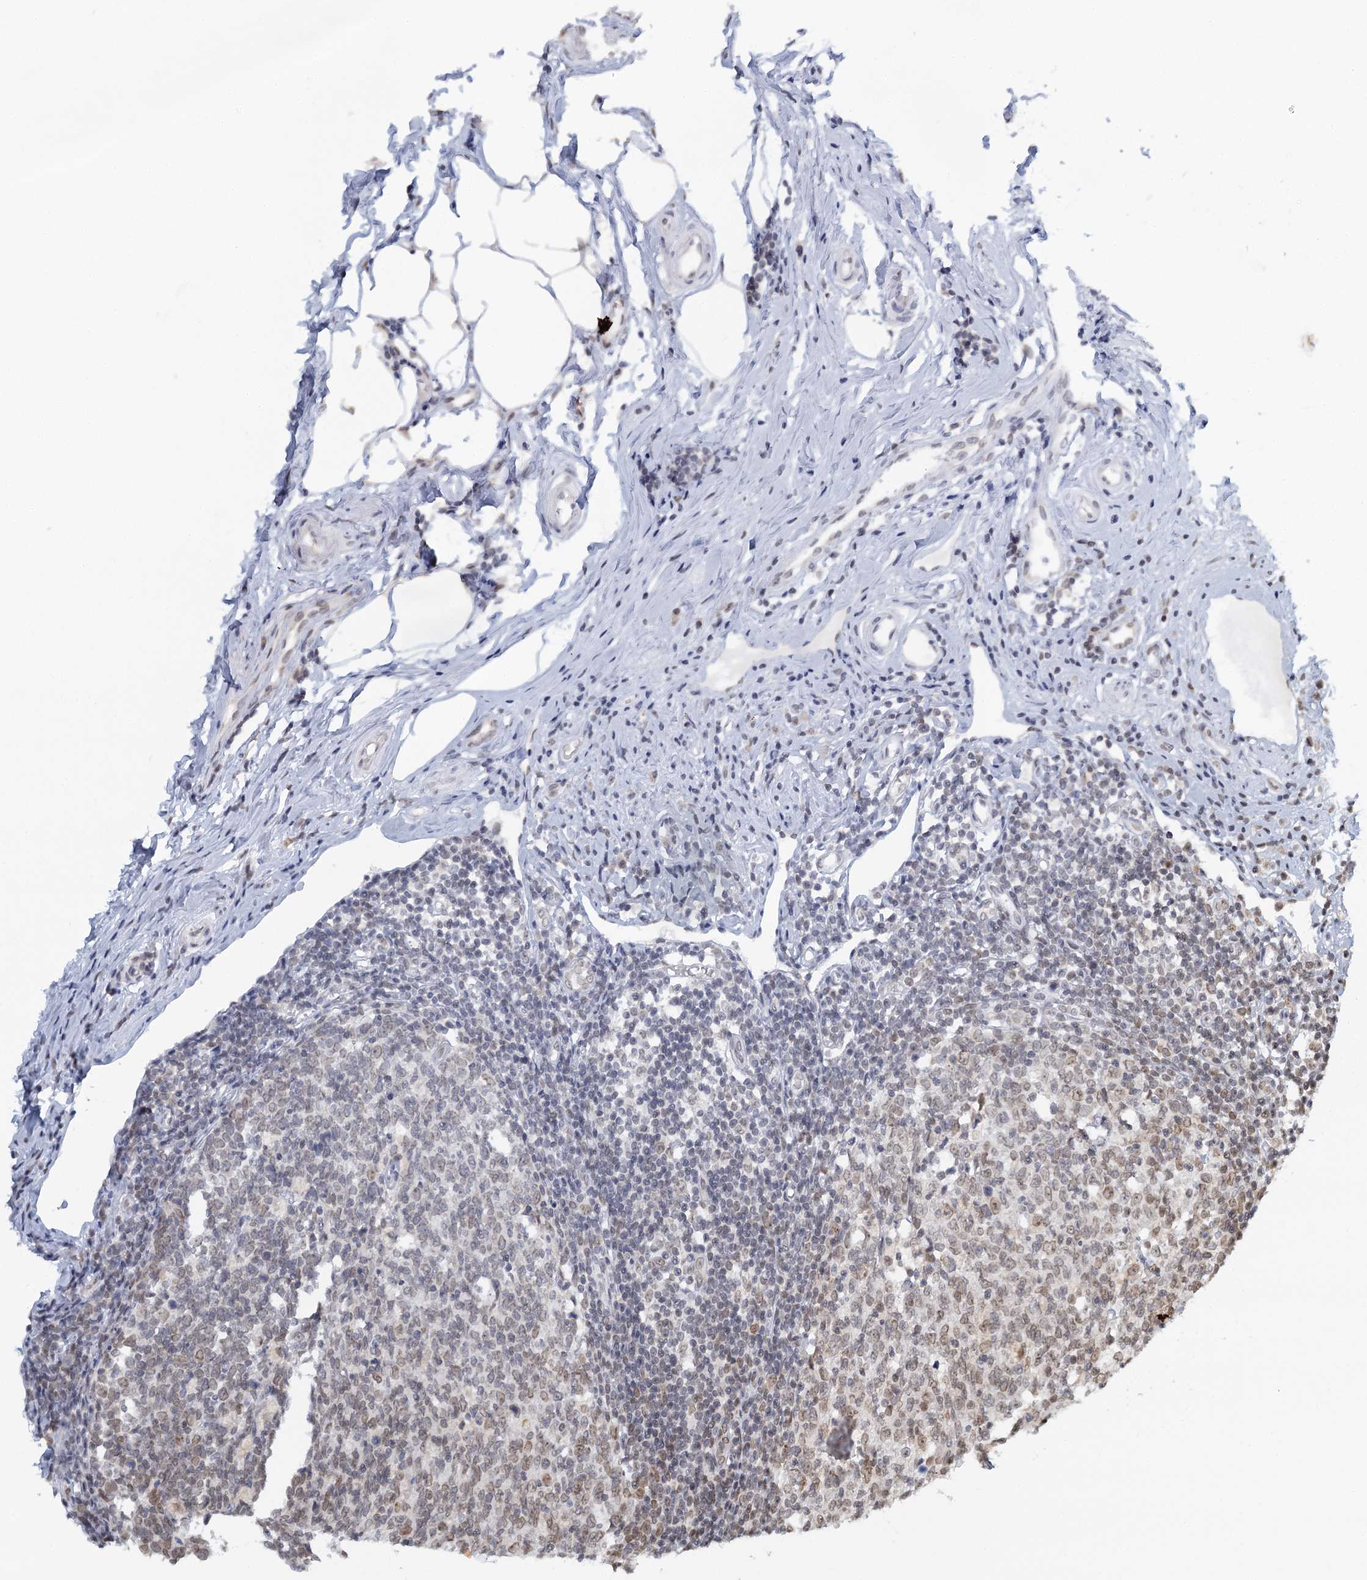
{"staining": {"intensity": "weak", "quantity": ">75%", "location": "nuclear"}, "tissue": "appendix", "cell_type": "Glandular cells", "image_type": "normal", "snomed": [{"axis": "morphology", "description": "Normal tissue, NOS"}, {"axis": "topography", "description": "Appendix"}], "caption": "Immunohistochemistry (IHC) staining of unremarkable appendix, which demonstrates low levels of weak nuclear positivity in approximately >75% of glandular cells indicating weak nuclear protein staining. The staining was performed using DAB (3,3'-diaminobenzidine) (brown) for protein detection and nuclei were counterstained in hematoxylin (blue).", "gene": "TREX1", "patient": {"sex": "female", "age": 54}}